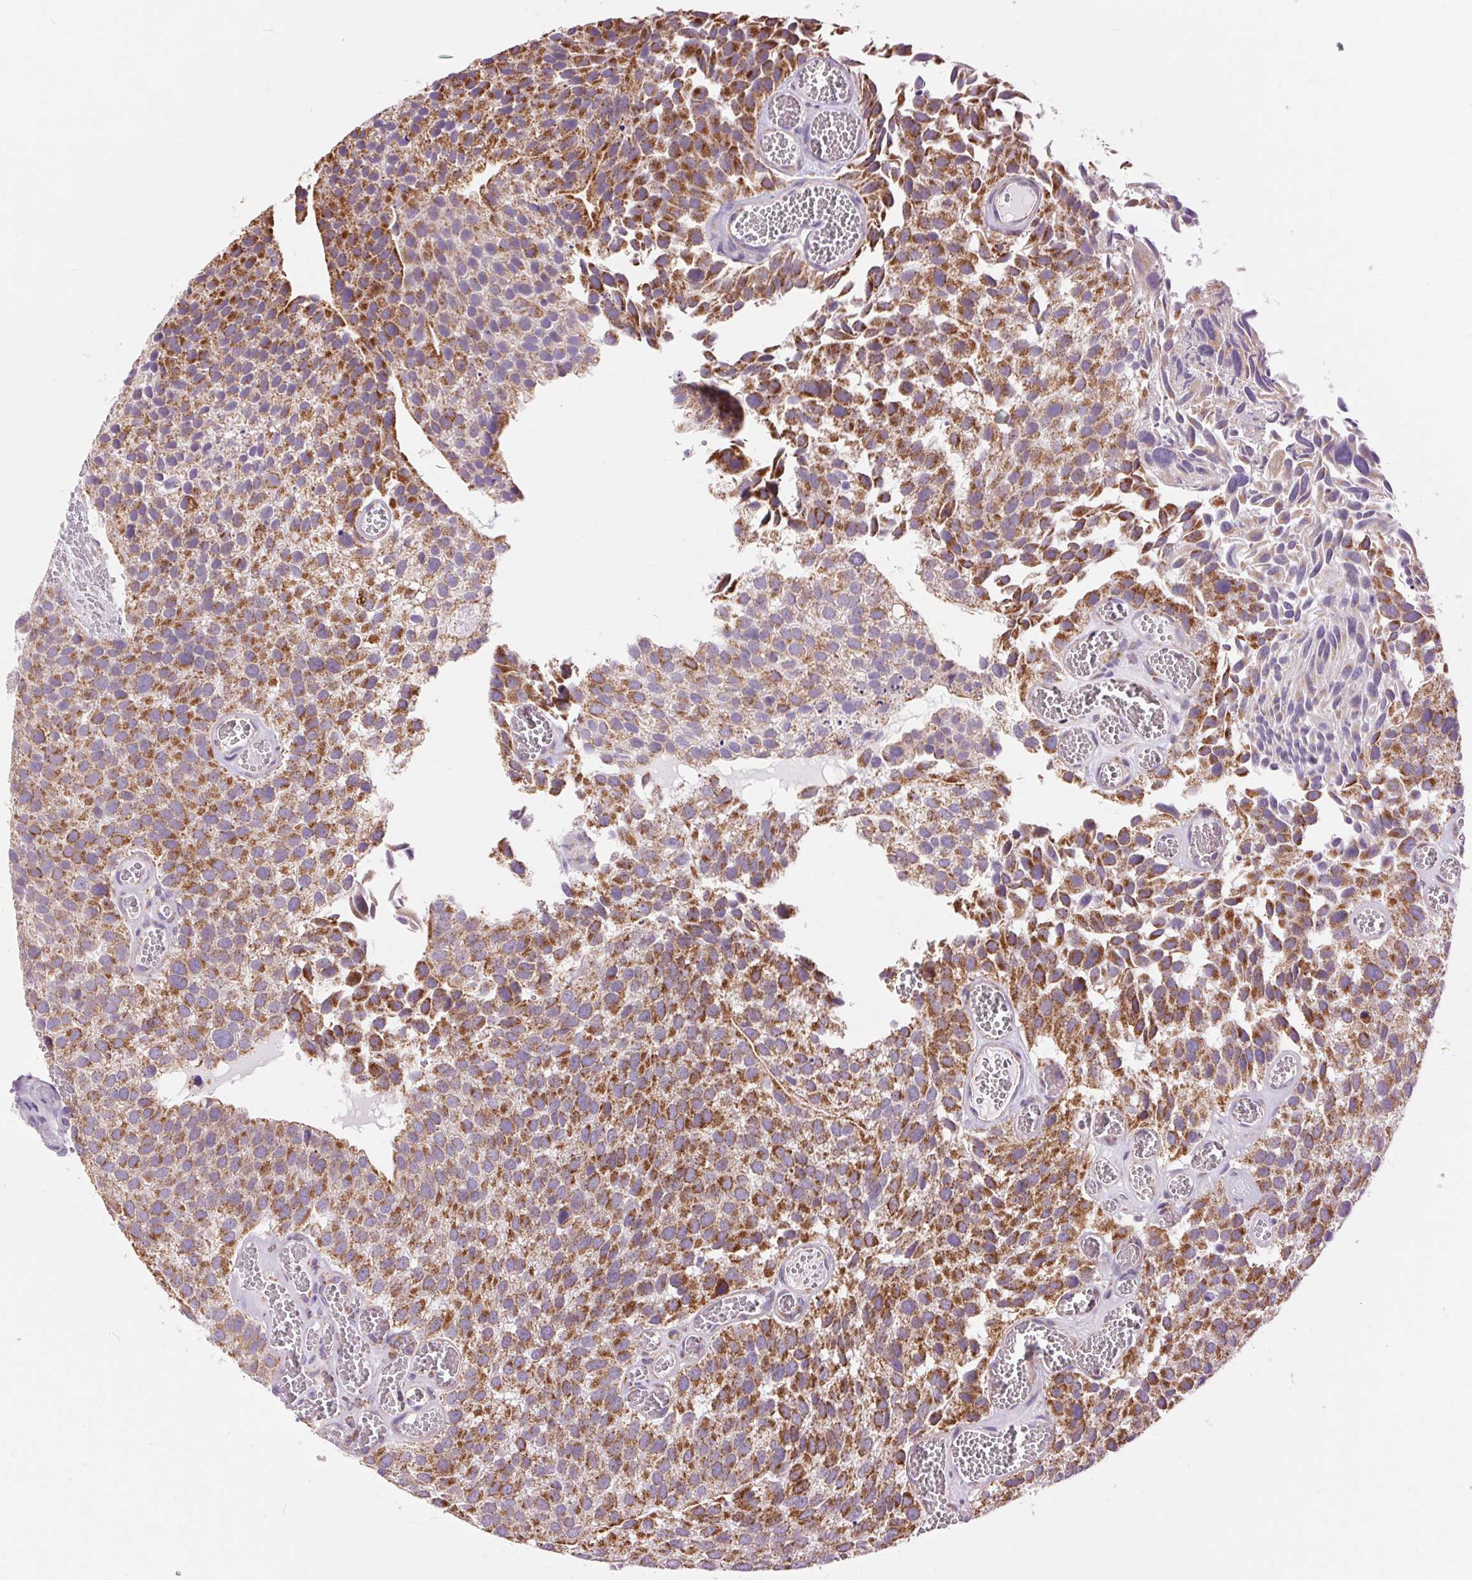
{"staining": {"intensity": "strong", "quantity": ">75%", "location": "cytoplasmic/membranous"}, "tissue": "urothelial cancer", "cell_type": "Tumor cells", "image_type": "cancer", "snomed": [{"axis": "morphology", "description": "Urothelial carcinoma, Low grade"}, {"axis": "topography", "description": "Urinary bladder"}], "caption": "DAB immunohistochemical staining of human urothelial carcinoma (low-grade) demonstrates strong cytoplasmic/membranous protein expression in approximately >75% of tumor cells.", "gene": "ATP5PB", "patient": {"sex": "female", "age": 69}}